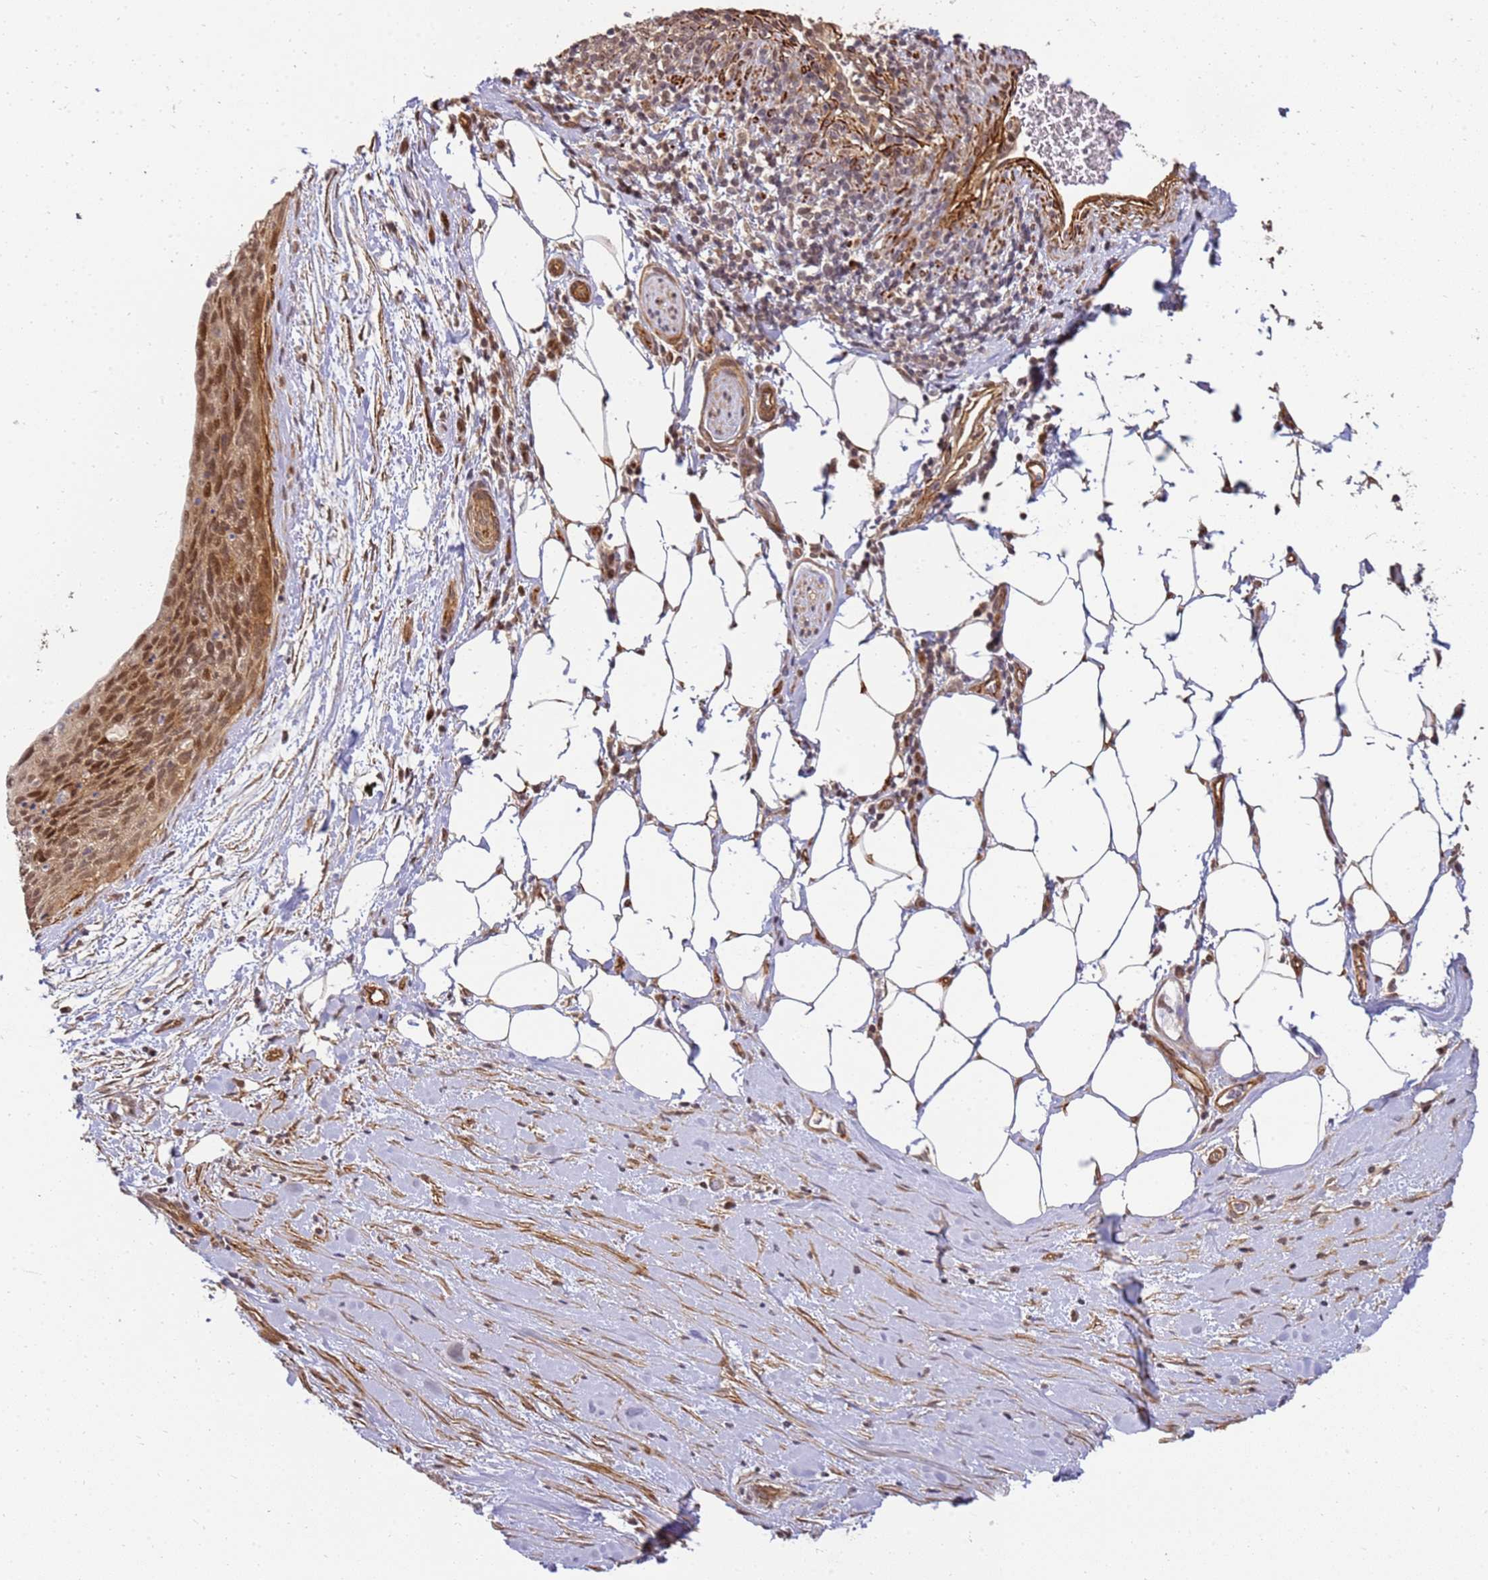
{"staining": {"intensity": "moderate", "quantity": ">75%", "location": "nuclear"}, "tissue": "cervical cancer", "cell_type": "Tumor cells", "image_type": "cancer", "snomed": [{"axis": "morphology", "description": "Squamous cell carcinoma, NOS"}, {"axis": "topography", "description": "Cervix"}], "caption": "Immunohistochemical staining of squamous cell carcinoma (cervical) exhibits medium levels of moderate nuclear protein expression in about >75% of tumor cells.", "gene": "ST18", "patient": {"sex": "female", "age": 55}}